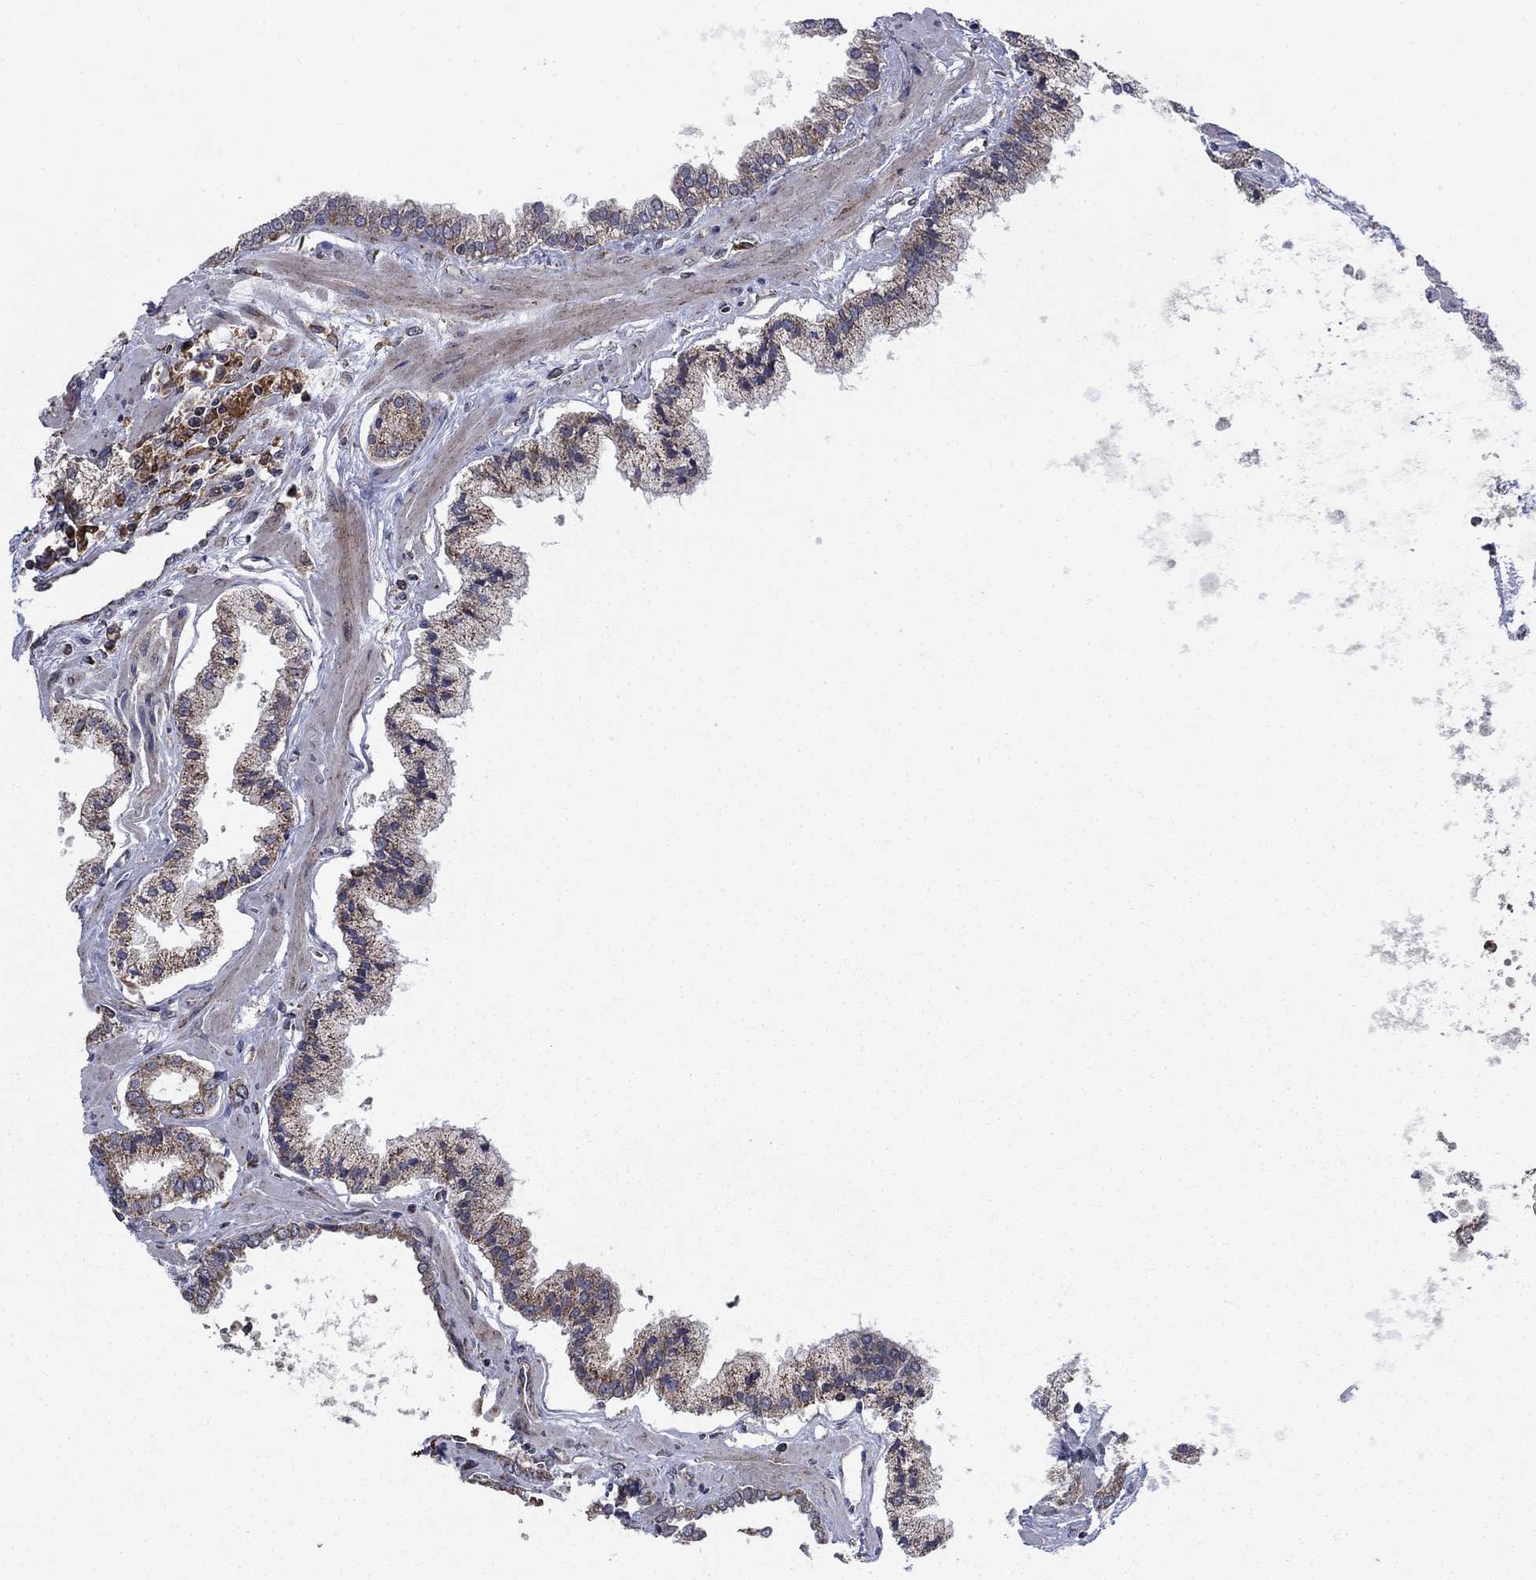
{"staining": {"intensity": "moderate", "quantity": "<25%", "location": "cytoplasmic/membranous"}, "tissue": "prostate cancer", "cell_type": "Tumor cells", "image_type": "cancer", "snomed": [{"axis": "morphology", "description": "Adenocarcinoma, NOS"}, {"axis": "topography", "description": "Prostate"}], "caption": "Human prostate adenocarcinoma stained with a brown dye exhibits moderate cytoplasmic/membranous positive positivity in about <25% of tumor cells.", "gene": "RNF19B", "patient": {"sex": "male", "age": 63}}